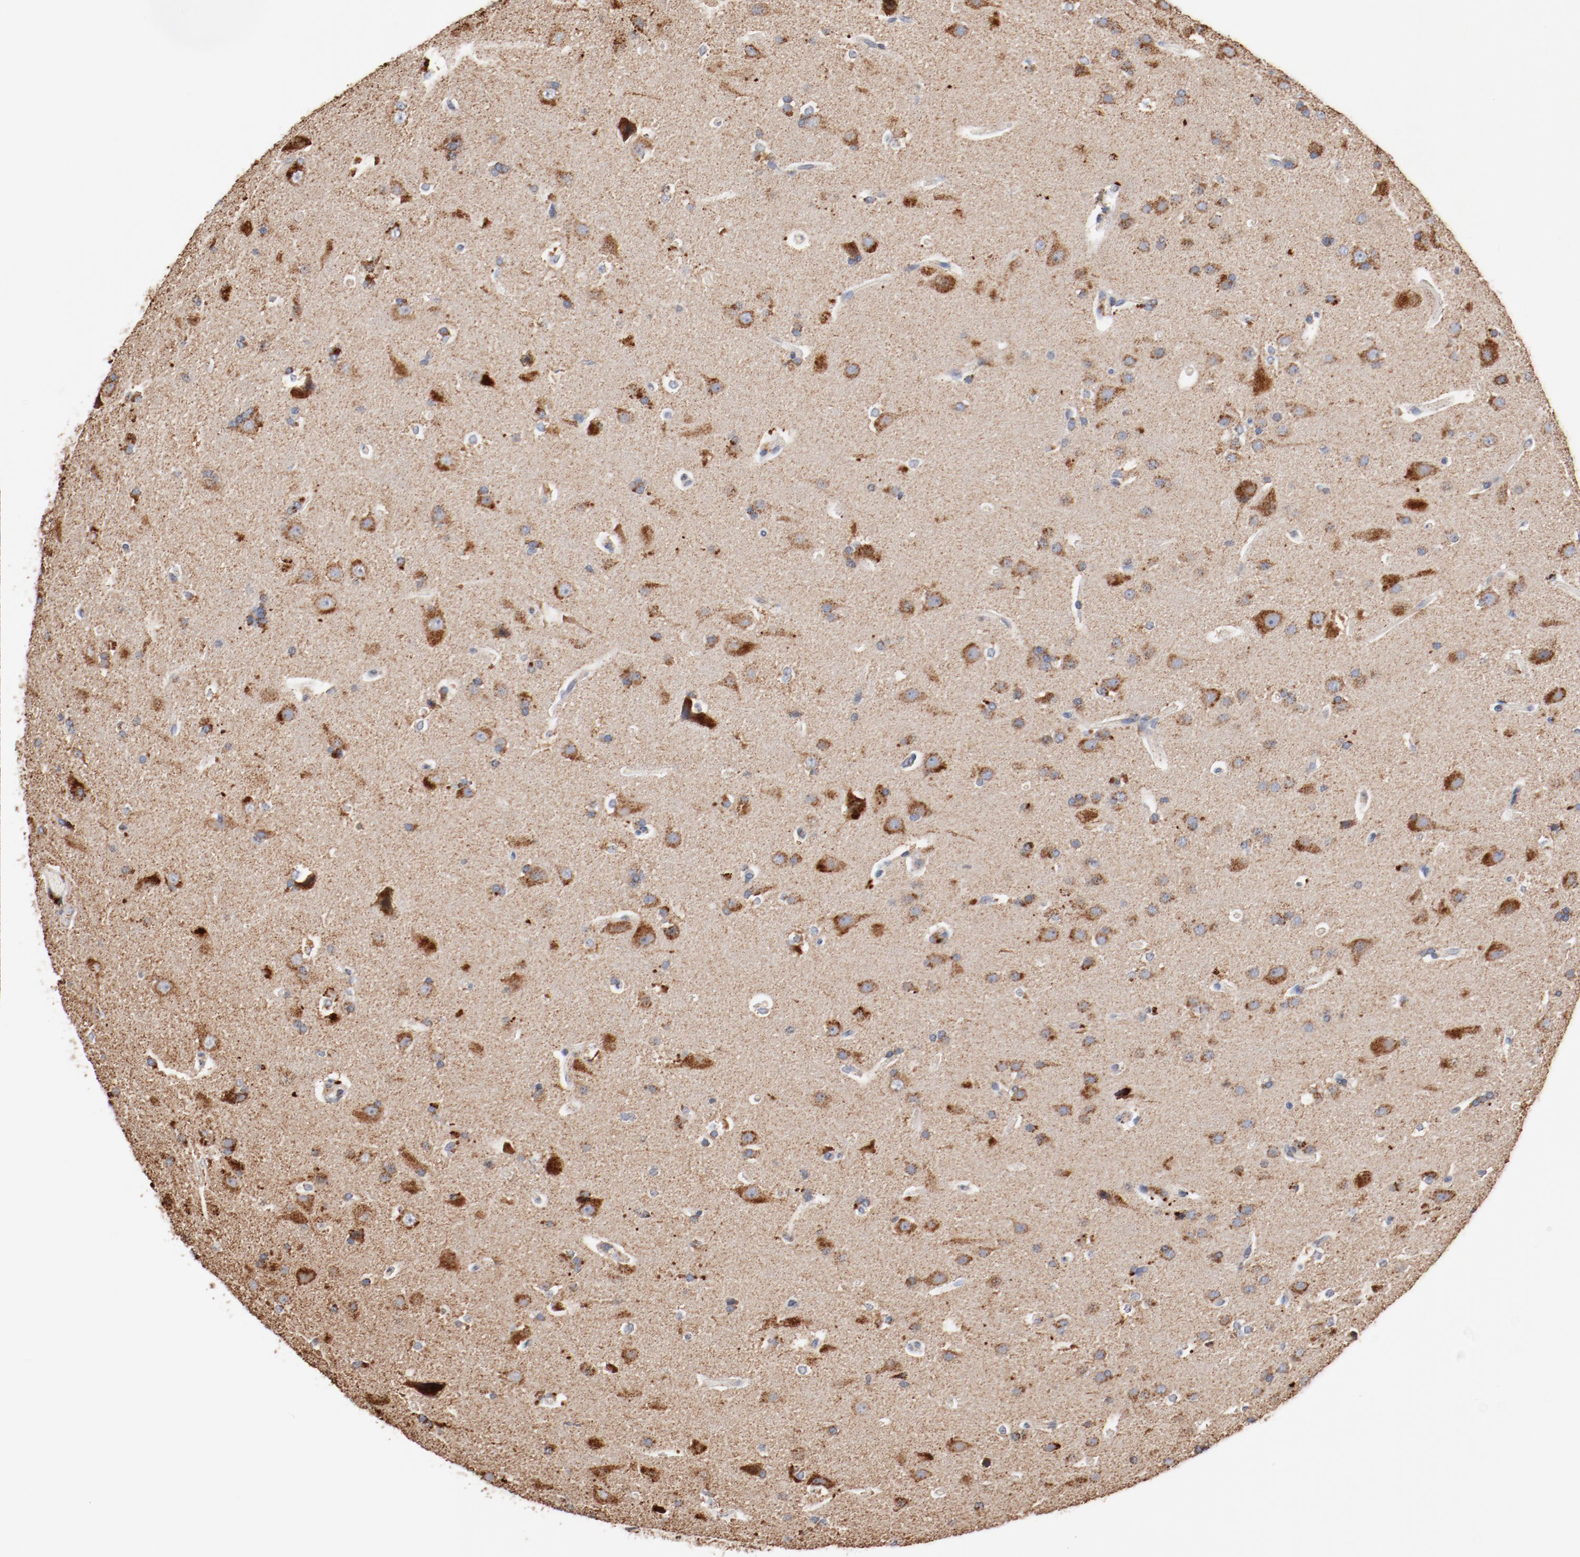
{"staining": {"intensity": "strong", "quantity": ">75%", "location": "cytoplasmic/membranous"}, "tissue": "glioma", "cell_type": "Tumor cells", "image_type": "cancer", "snomed": [{"axis": "morphology", "description": "Glioma, malignant, Low grade"}, {"axis": "topography", "description": "Cerebral cortex"}], "caption": "DAB immunohistochemical staining of human glioma reveals strong cytoplasmic/membranous protein staining in approximately >75% of tumor cells. The staining is performed using DAB brown chromogen to label protein expression. The nuclei are counter-stained blue using hematoxylin.", "gene": "NDUFS4", "patient": {"sex": "female", "age": 47}}